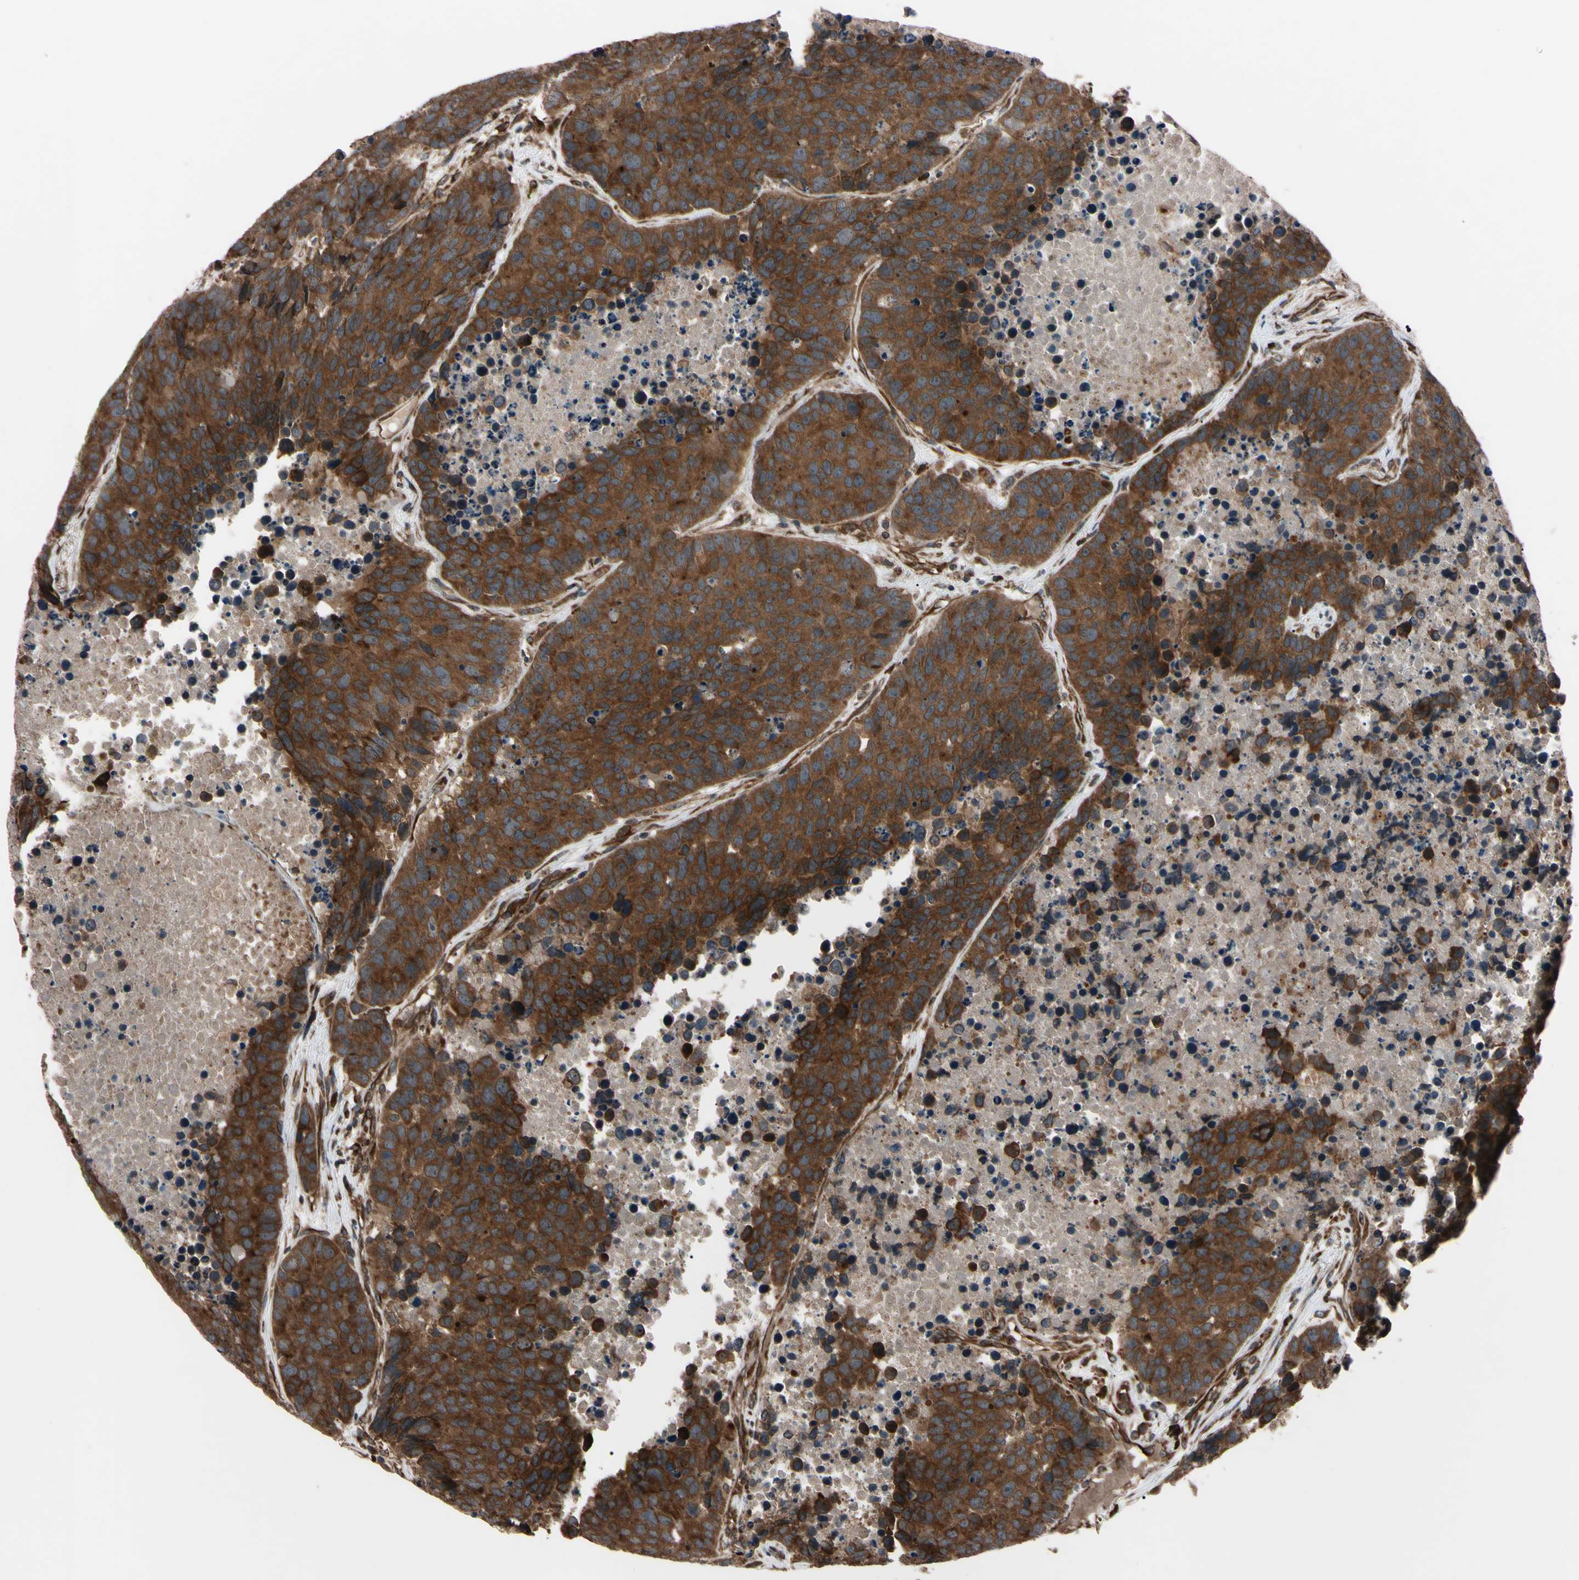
{"staining": {"intensity": "strong", "quantity": ">75%", "location": "cytoplasmic/membranous"}, "tissue": "carcinoid", "cell_type": "Tumor cells", "image_type": "cancer", "snomed": [{"axis": "morphology", "description": "Carcinoid, malignant, NOS"}, {"axis": "topography", "description": "Lung"}], "caption": "Strong cytoplasmic/membranous expression for a protein is seen in approximately >75% of tumor cells of malignant carcinoid using immunohistochemistry (IHC).", "gene": "GUCY1B1", "patient": {"sex": "male", "age": 60}}